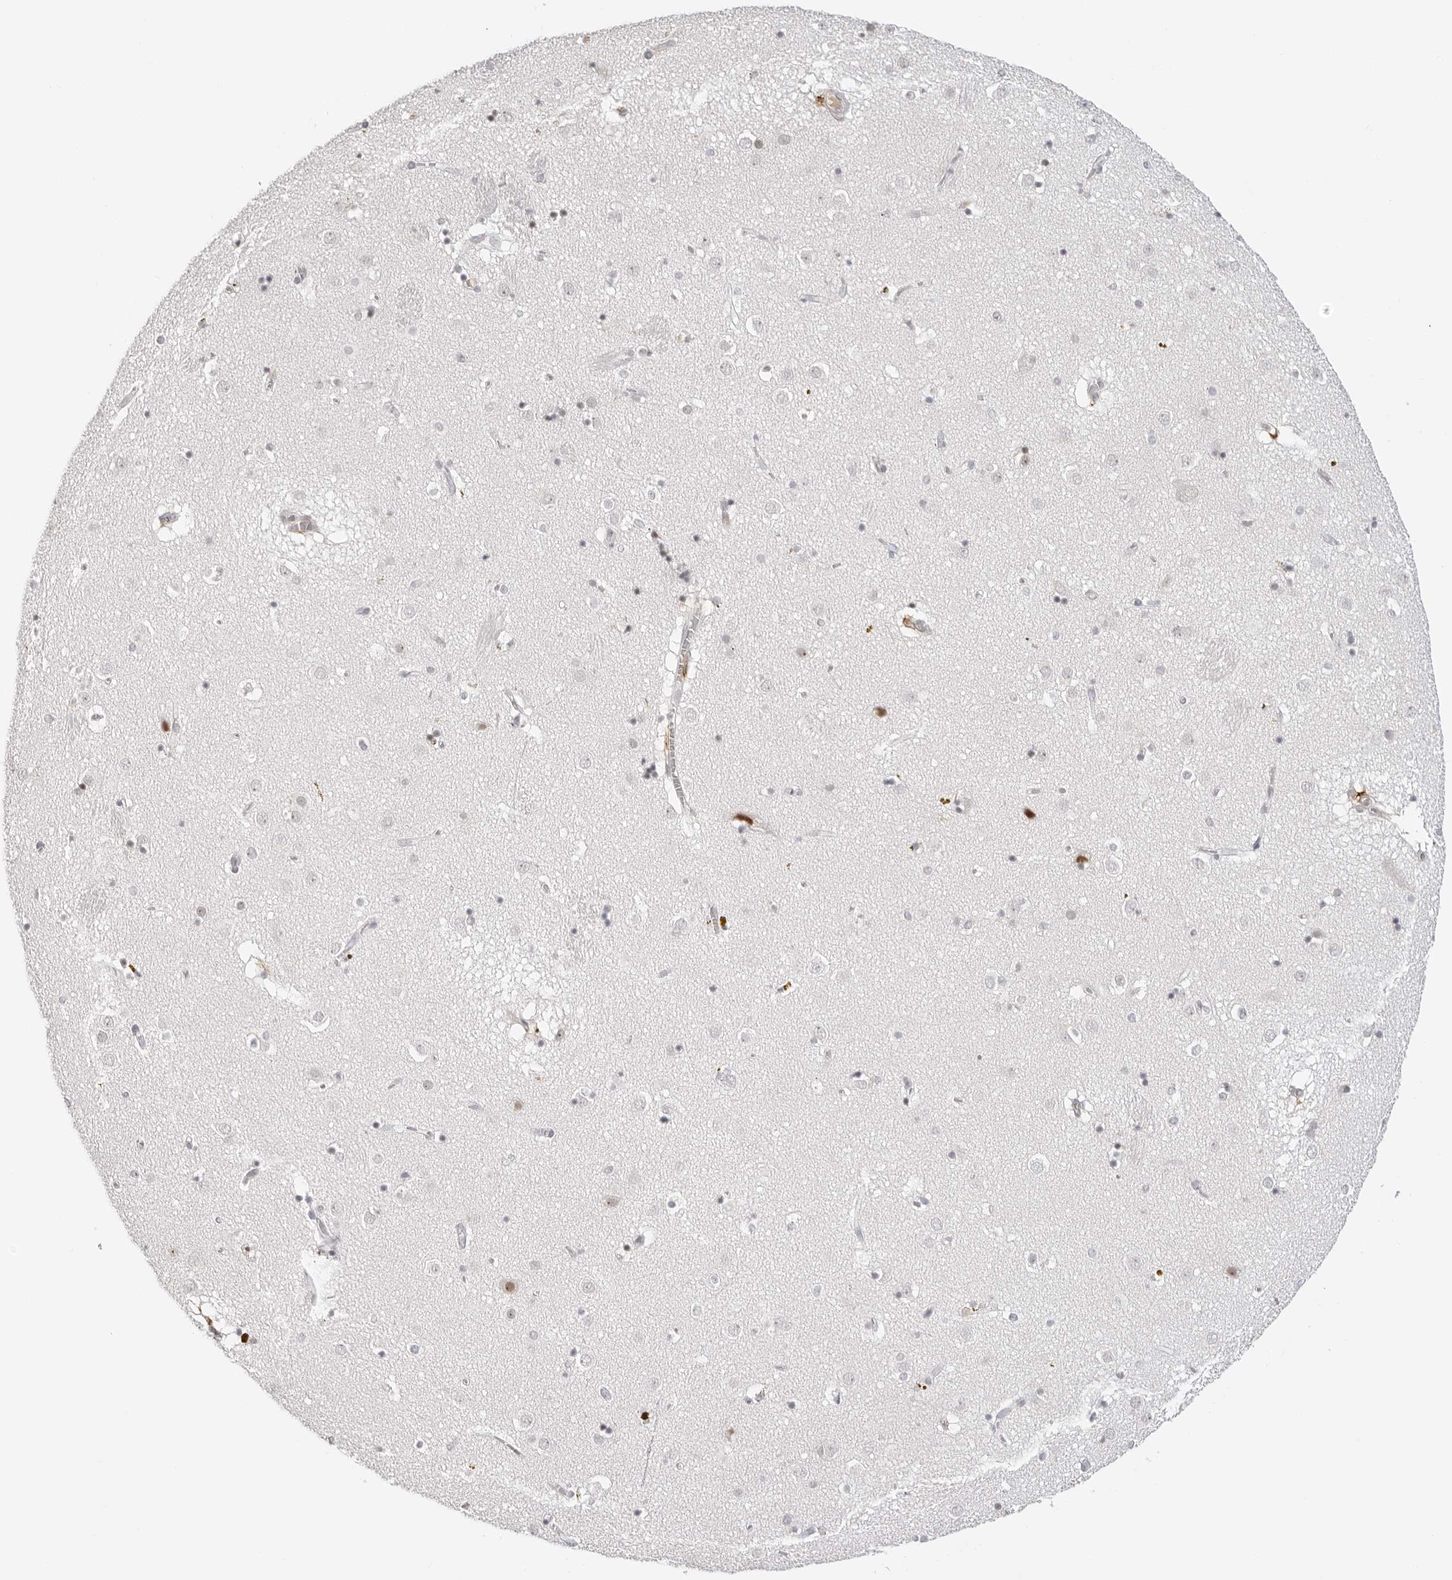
{"staining": {"intensity": "weak", "quantity": "<25%", "location": "nuclear"}, "tissue": "caudate", "cell_type": "Glial cells", "image_type": "normal", "snomed": [{"axis": "morphology", "description": "Normal tissue, NOS"}, {"axis": "topography", "description": "Lateral ventricle wall"}], "caption": "High power microscopy photomicrograph of an IHC histopathology image of benign caudate, revealing no significant positivity in glial cells.", "gene": "MSH6", "patient": {"sex": "male", "age": 70}}